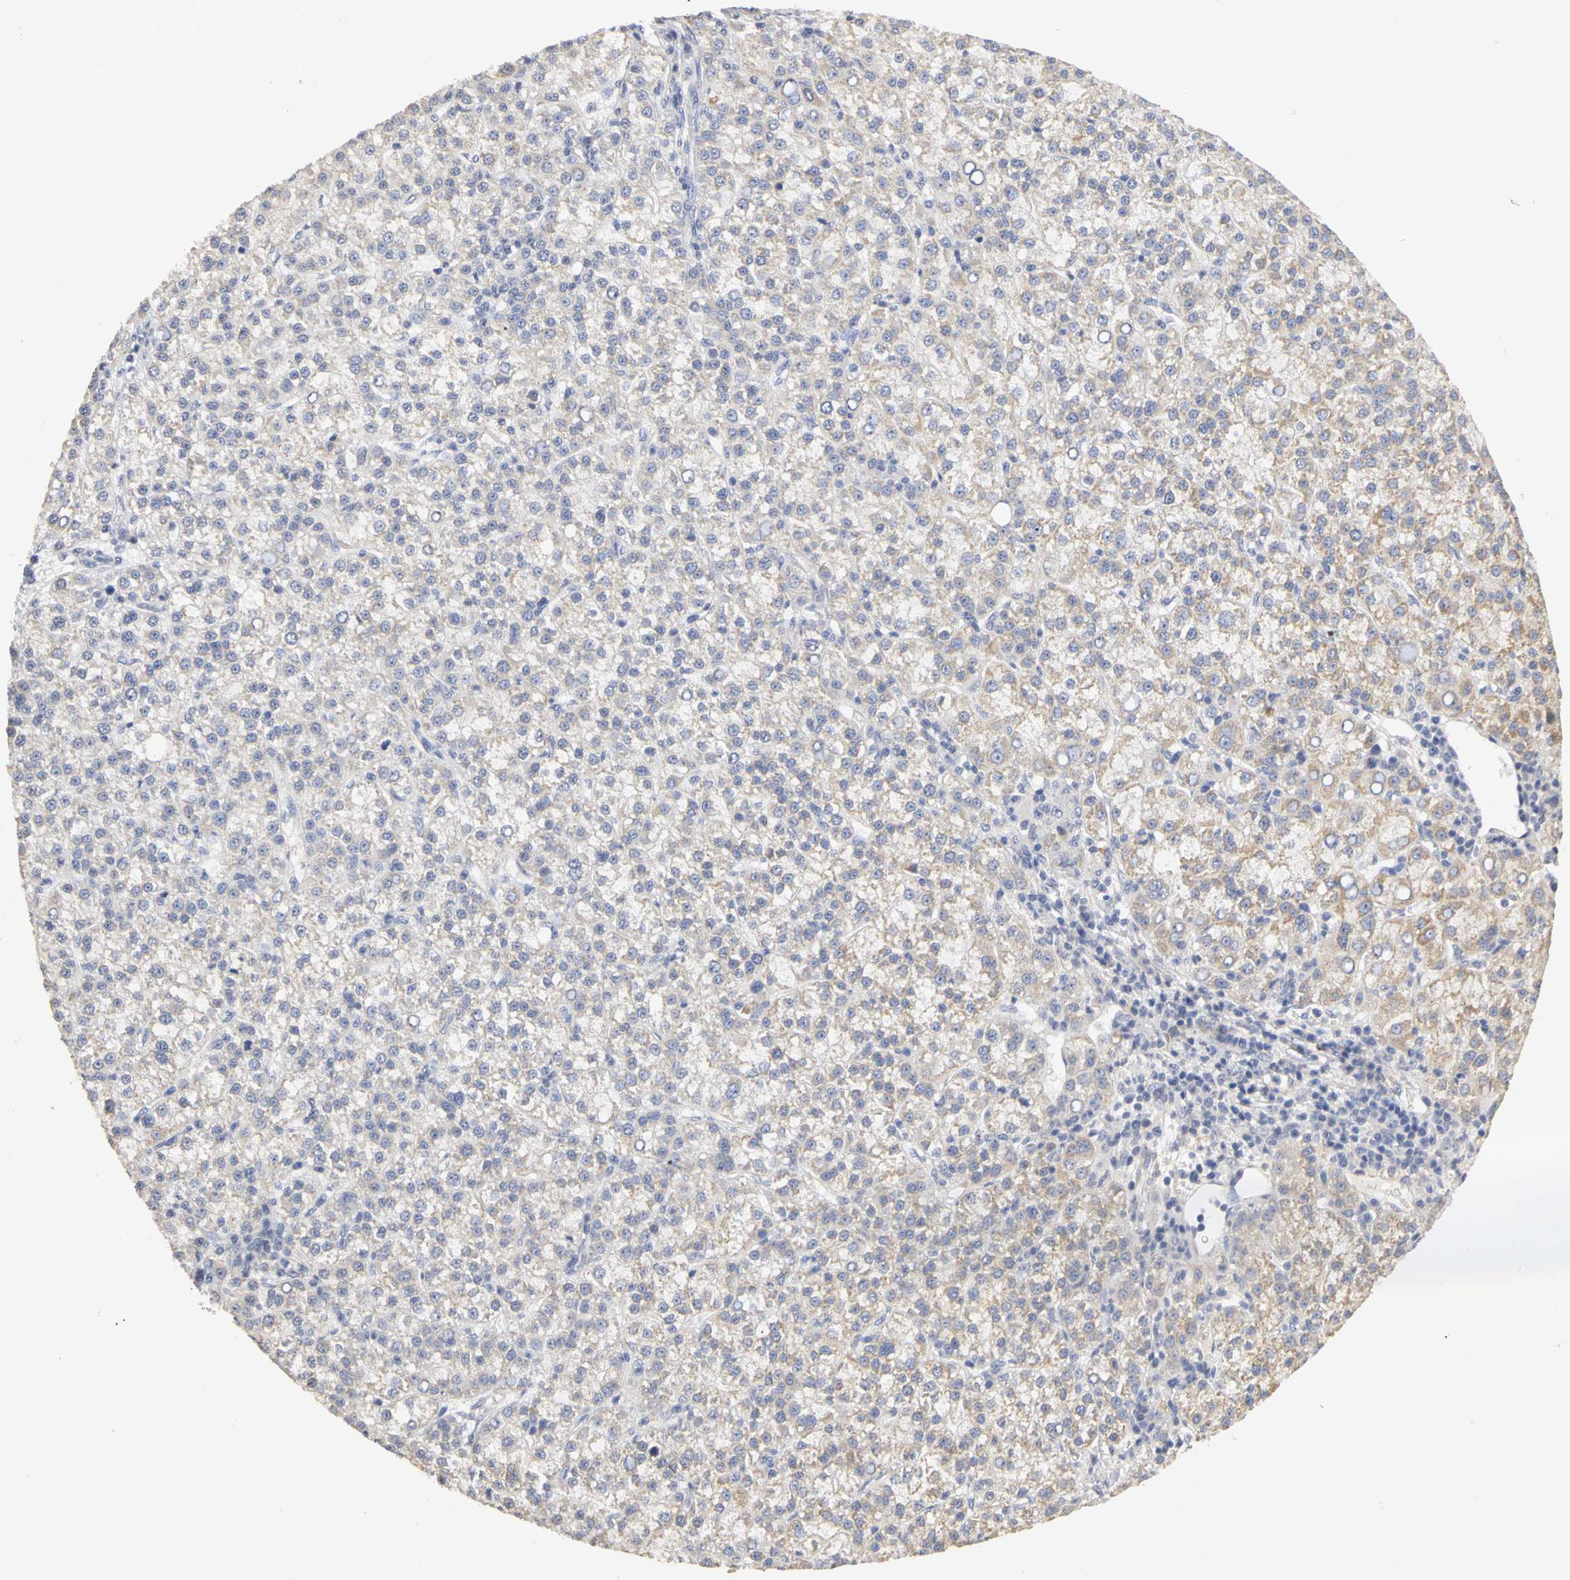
{"staining": {"intensity": "weak", "quantity": "25%-75%", "location": "cytoplasmic/membranous"}, "tissue": "liver cancer", "cell_type": "Tumor cells", "image_type": "cancer", "snomed": [{"axis": "morphology", "description": "Carcinoma, Hepatocellular, NOS"}, {"axis": "topography", "description": "Liver"}], "caption": "An image of human liver hepatocellular carcinoma stained for a protein shows weak cytoplasmic/membranous brown staining in tumor cells.", "gene": "PGR", "patient": {"sex": "female", "age": 58}}